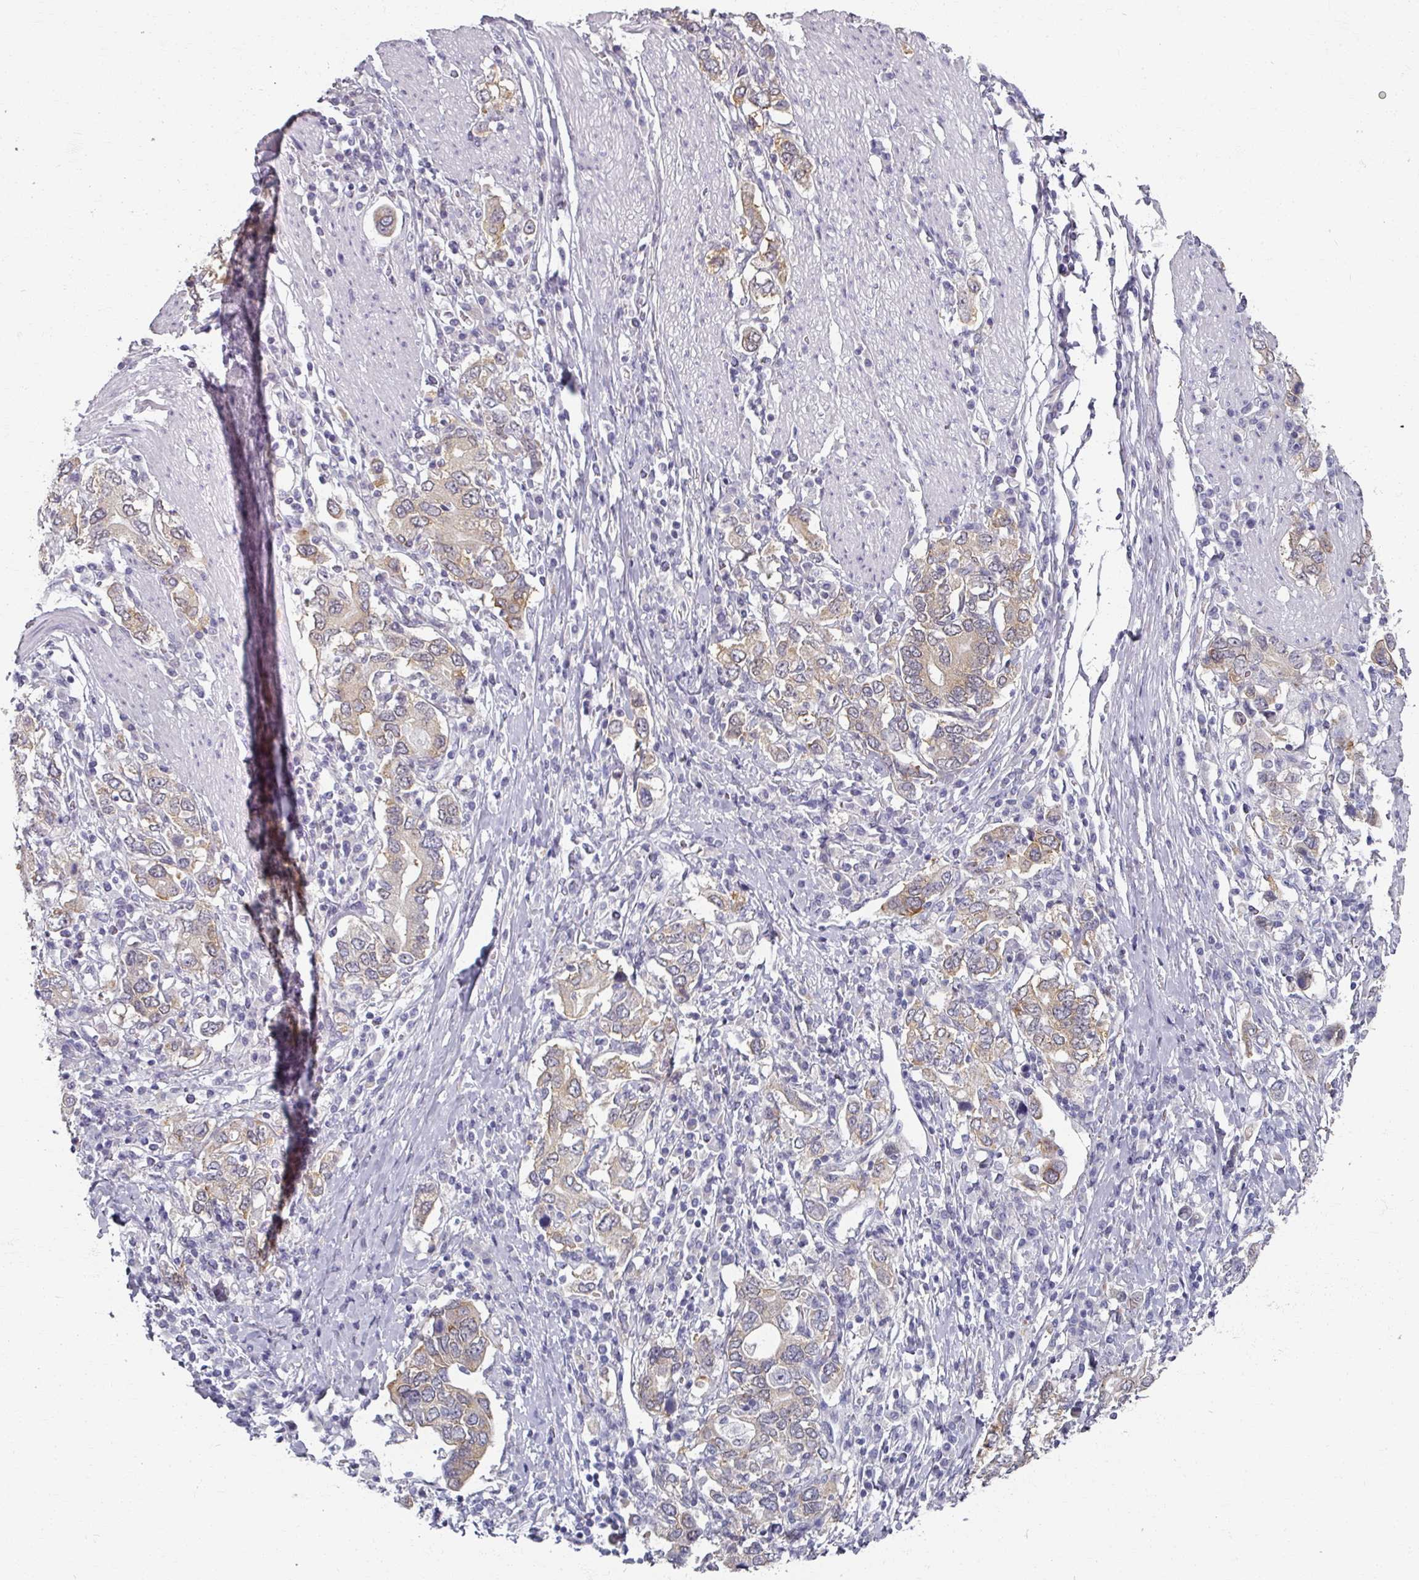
{"staining": {"intensity": "weak", "quantity": ">75%", "location": "cytoplasmic/membranous,nuclear"}, "tissue": "stomach cancer", "cell_type": "Tumor cells", "image_type": "cancer", "snomed": [{"axis": "morphology", "description": "Adenocarcinoma, NOS"}, {"axis": "topography", "description": "Stomach, upper"}, {"axis": "topography", "description": "Stomach"}], "caption": "About >75% of tumor cells in human stomach cancer display weak cytoplasmic/membranous and nuclear protein positivity as visualized by brown immunohistochemical staining.", "gene": "RIPOR3", "patient": {"sex": "male", "age": 62}}